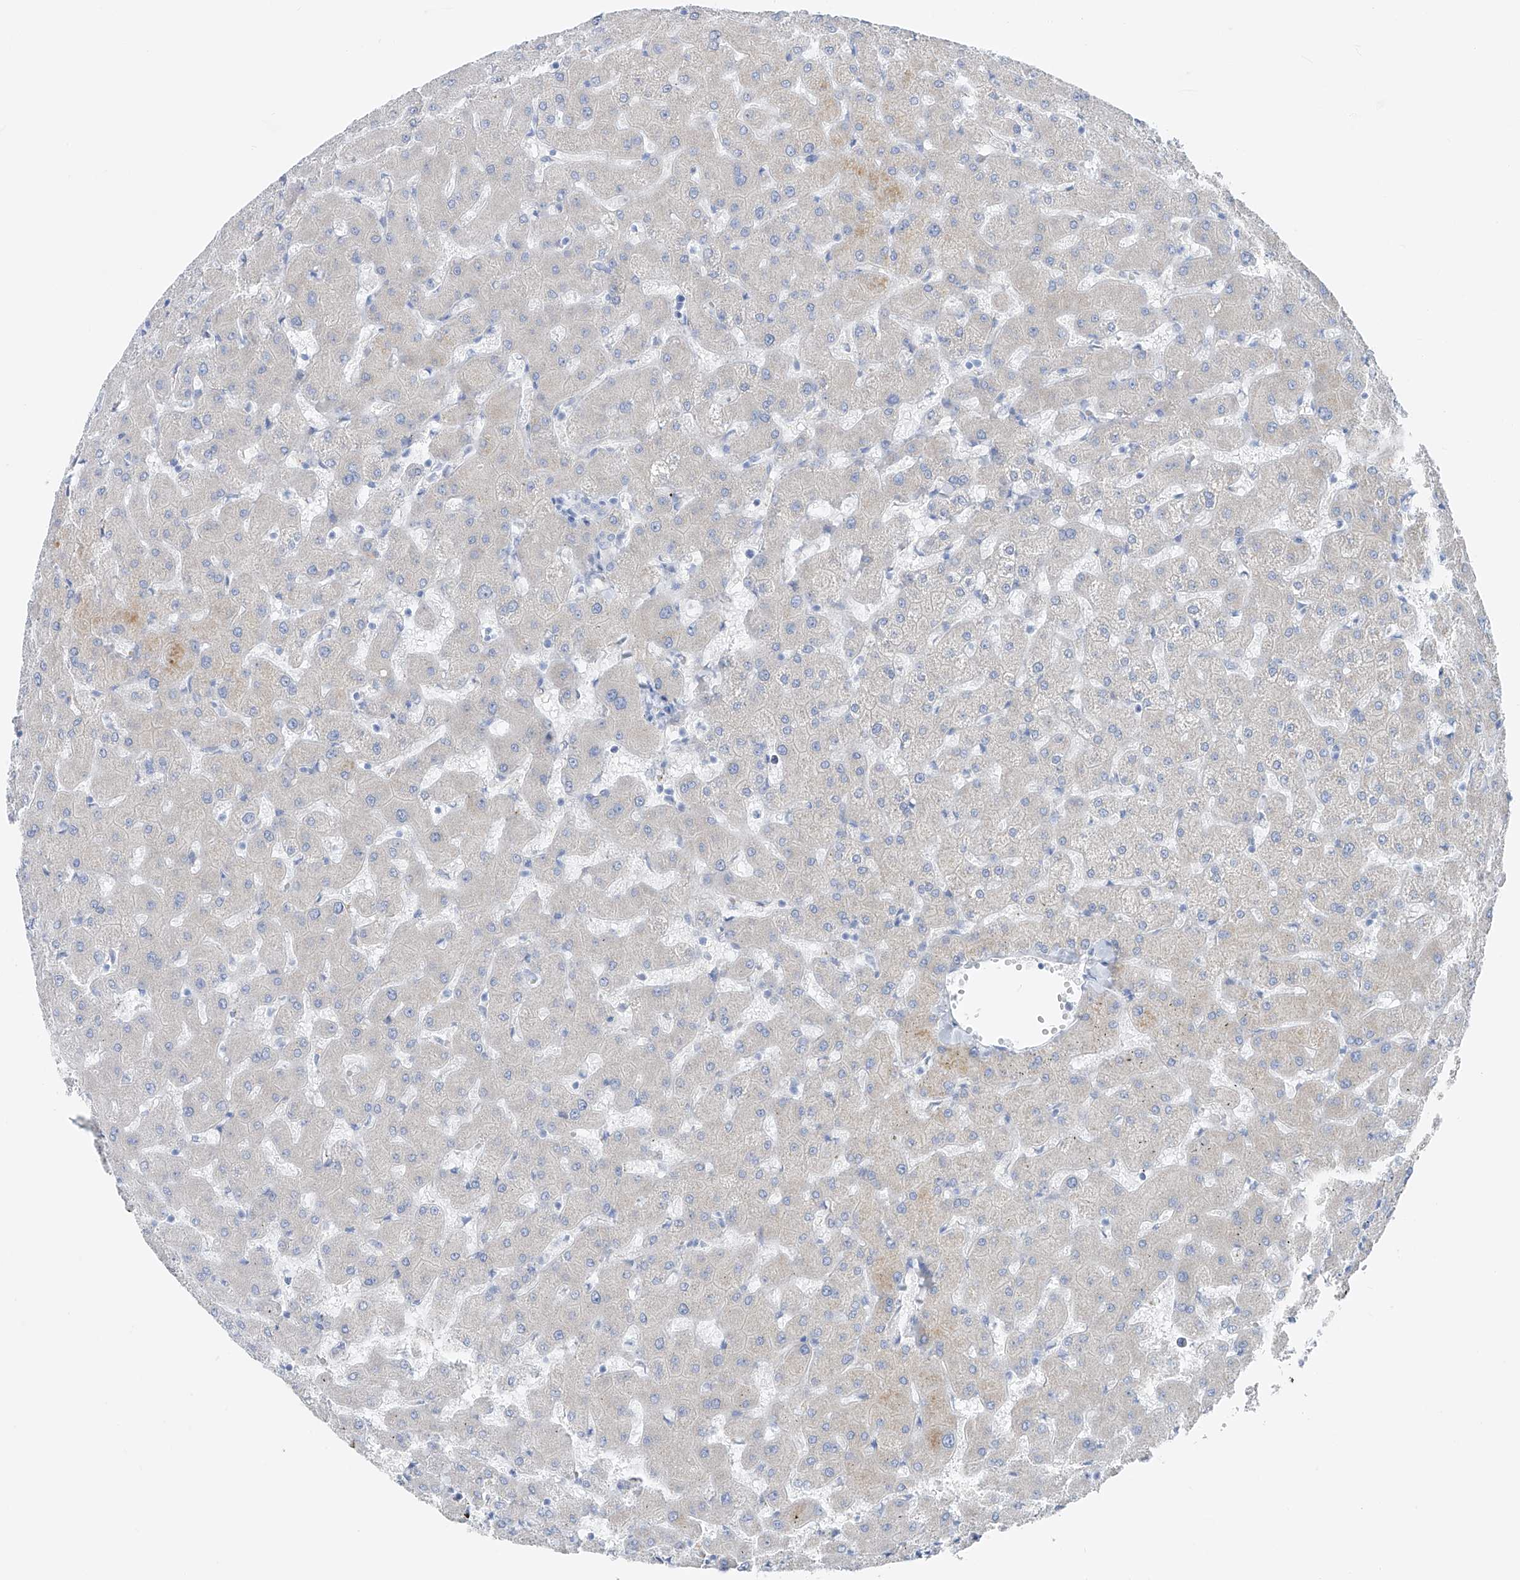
{"staining": {"intensity": "negative", "quantity": "none", "location": "none"}, "tissue": "liver", "cell_type": "Cholangiocytes", "image_type": "normal", "snomed": [{"axis": "morphology", "description": "Normal tissue, NOS"}, {"axis": "topography", "description": "Liver"}], "caption": "An immunohistochemistry (IHC) micrograph of normal liver is shown. There is no staining in cholangiocytes of liver.", "gene": "UFL1", "patient": {"sex": "female", "age": 63}}